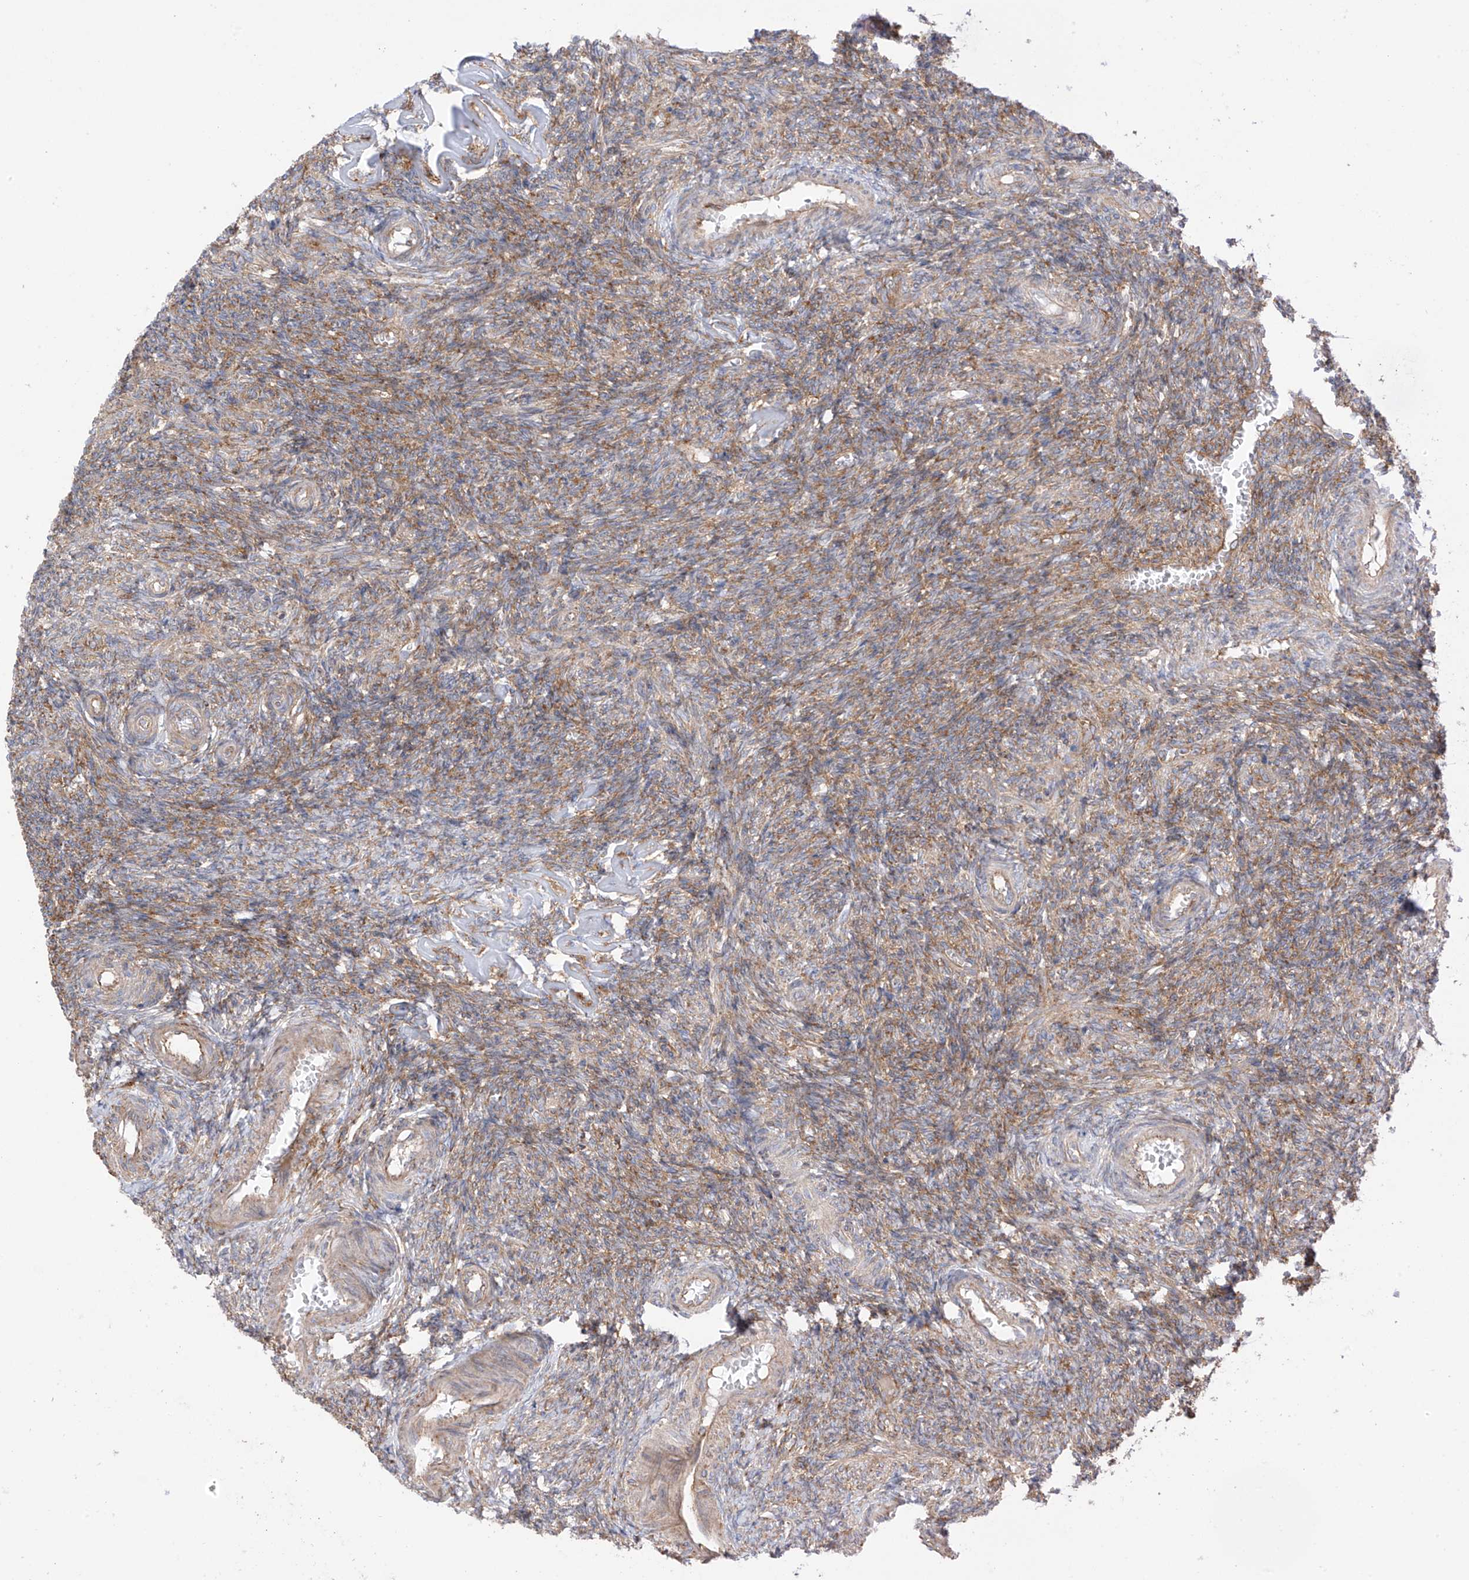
{"staining": {"intensity": "moderate", "quantity": "25%-75%", "location": "cytoplasmic/membranous"}, "tissue": "ovary", "cell_type": "Ovarian stroma cells", "image_type": "normal", "snomed": [{"axis": "morphology", "description": "Normal tissue, NOS"}, {"axis": "topography", "description": "Ovary"}], "caption": "Immunohistochemical staining of normal ovary shows medium levels of moderate cytoplasmic/membranous expression in about 25%-75% of ovarian stroma cells.", "gene": "XKR3", "patient": {"sex": "female", "age": 27}}